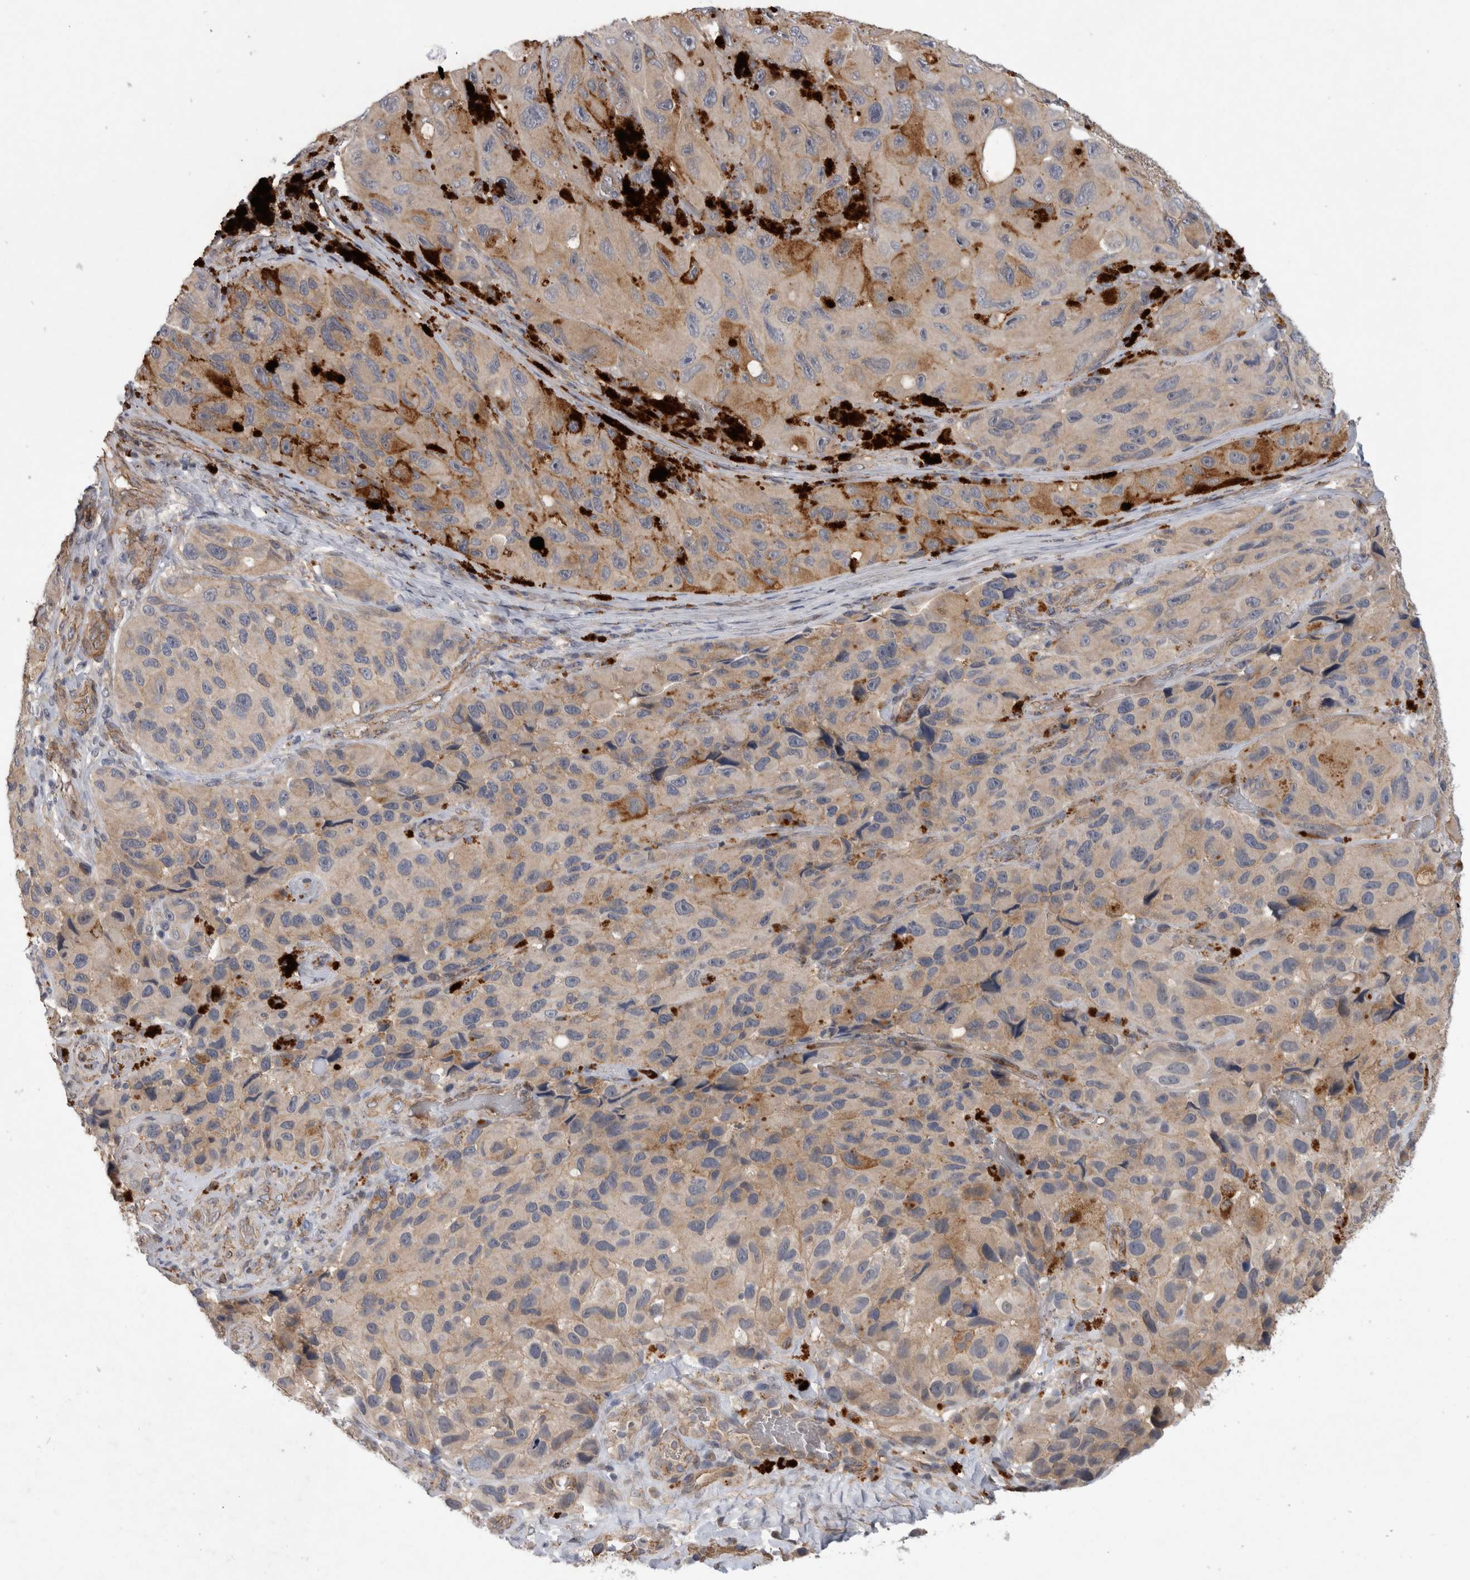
{"staining": {"intensity": "moderate", "quantity": "25%-75%", "location": "cytoplasmic/membranous"}, "tissue": "melanoma", "cell_type": "Tumor cells", "image_type": "cancer", "snomed": [{"axis": "morphology", "description": "Malignant melanoma, NOS"}, {"axis": "topography", "description": "Skin"}], "caption": "IHC staining of malignant melanoma, which exhibits medium levels of moderate cytoplasmic/membranous positivity in about 25%-75% of tumor cells indicating moderate cytoplasmic/membranous protein staining. The staining was performed using DAB (brown) for protein detection and nuclei were counterstained in hematoxylin (blue).", "gene": "ANKFY1", "patient": {"sex": "female", "age": 73}}